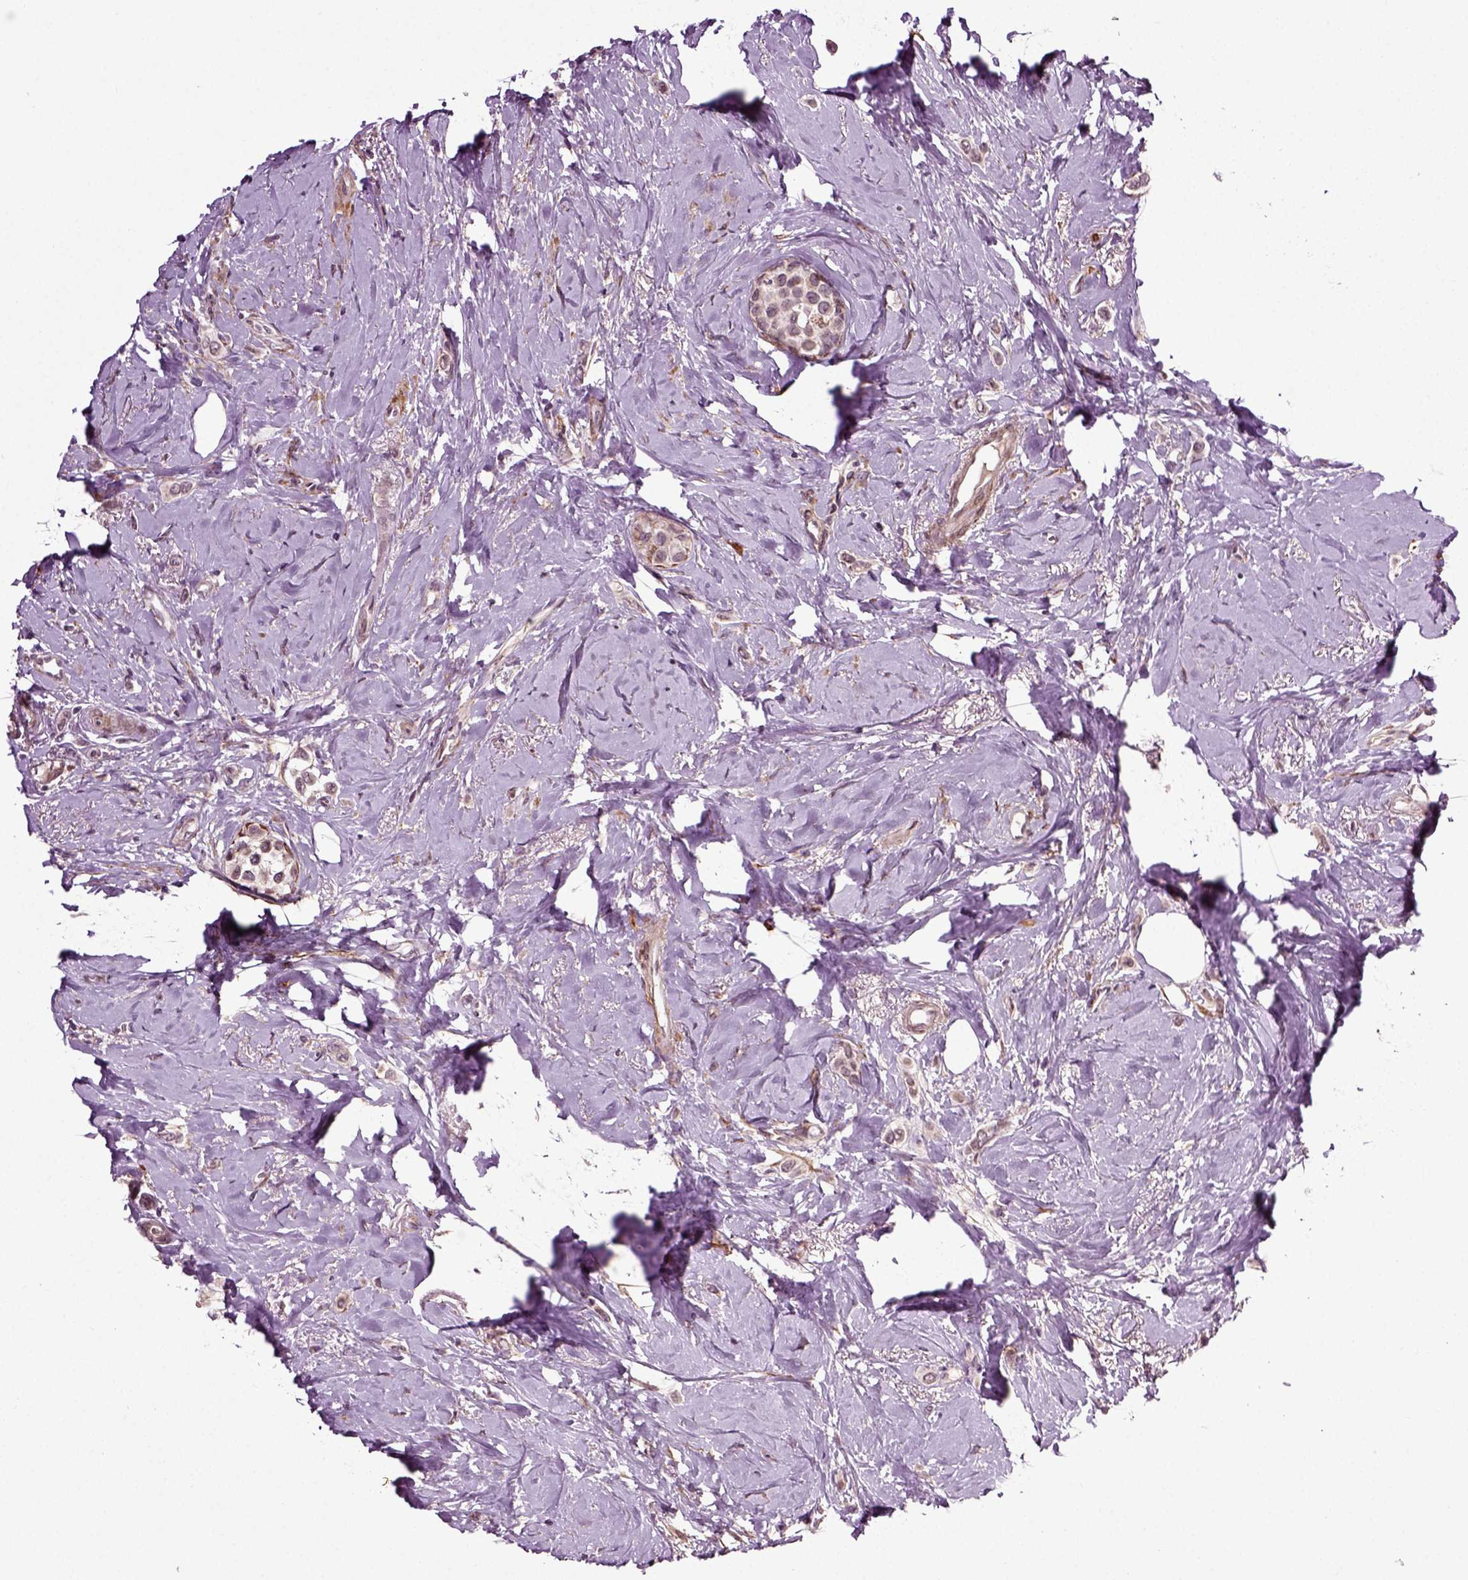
{"staining": {"intensity": "weak", "quantity": "<25%", "location": "cytoplasmic/membranous"}, "tissue": "breast cancer", "cell_type": "Tumor cells", "image_type": "cancer", "snomed": [{"axis": "morphology", "description": "Lobular carcinoma"}, {"axis": "topography", "description": "Breast"}], "caption": "IHC micrograph of neoplastic tissue: human breast lobular carcinoma stained with DAB exhibits no significant protein staining in tumor cells. (Stains: DAB IHC with hematoxylin counter stain, Microscopy: brightfield microscopy at high magnification).", "gene": "KNSTRN", "patient": {"sex": "female", "age": 66}}